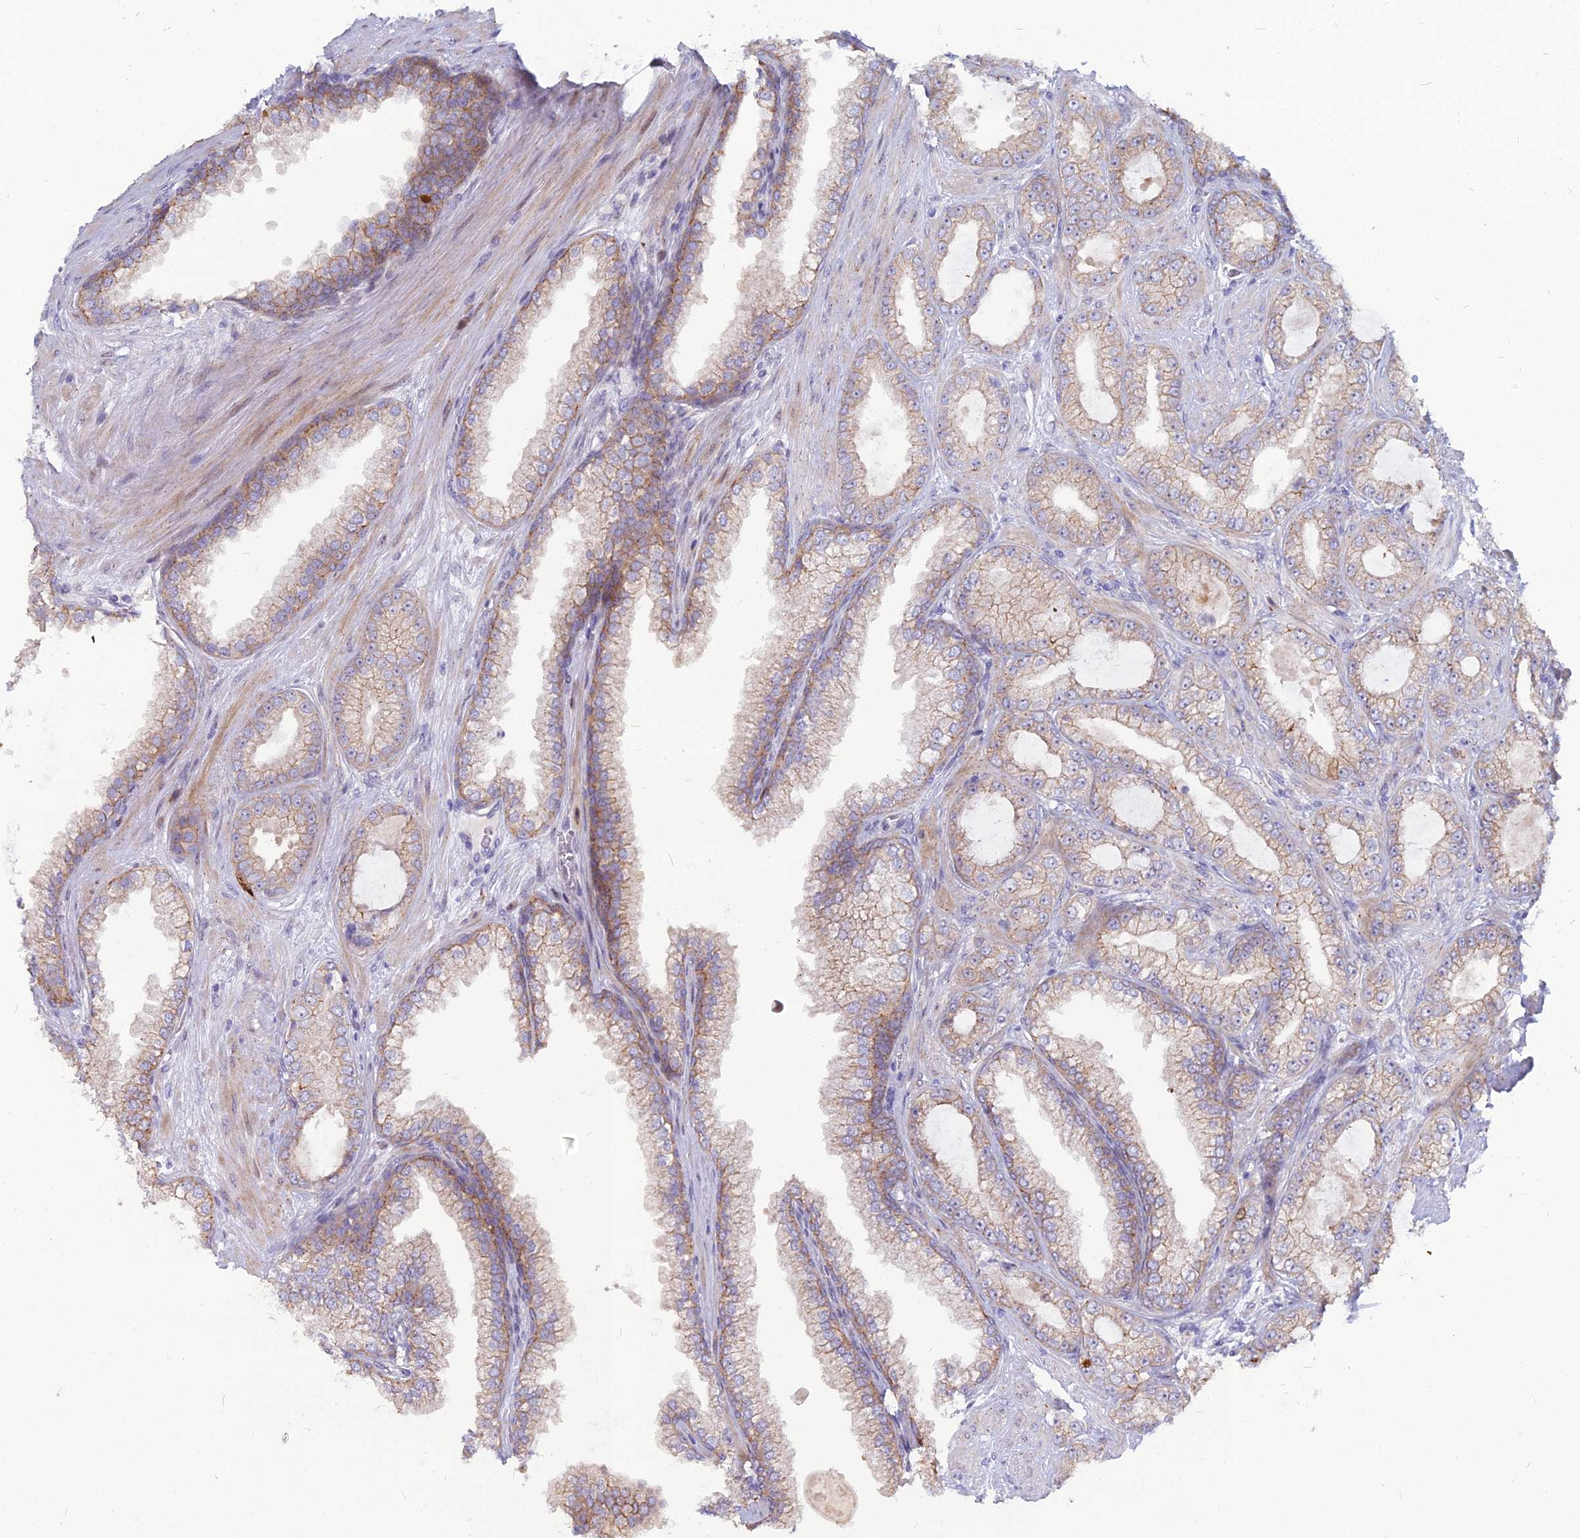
{"staining": {"intensity": "weak", "quantity": "25%-75%", "location": "cytoplasmic/membranous"}, "tissue": "prostate cancer", "cell_type": "Tumor cells", "image_type": "cancer", "snomed": [{"axis": "morphology", "description": "Adenocarcinoma, Low grade"}, {"axis": "topography", "description": "Prostate"}], "caption": "The image displays immunohistochemical staining of adenocarcinoma (low-grade) (prostate). There is weak cytoplasmic/membranous staining is identified in about 25%-75% of tumor cells. (DAB IHC, brown staining for protein, blue staining for nuclei).", "gene": "NUSAP1", "patient": {"sex": "male", "age": 57}}